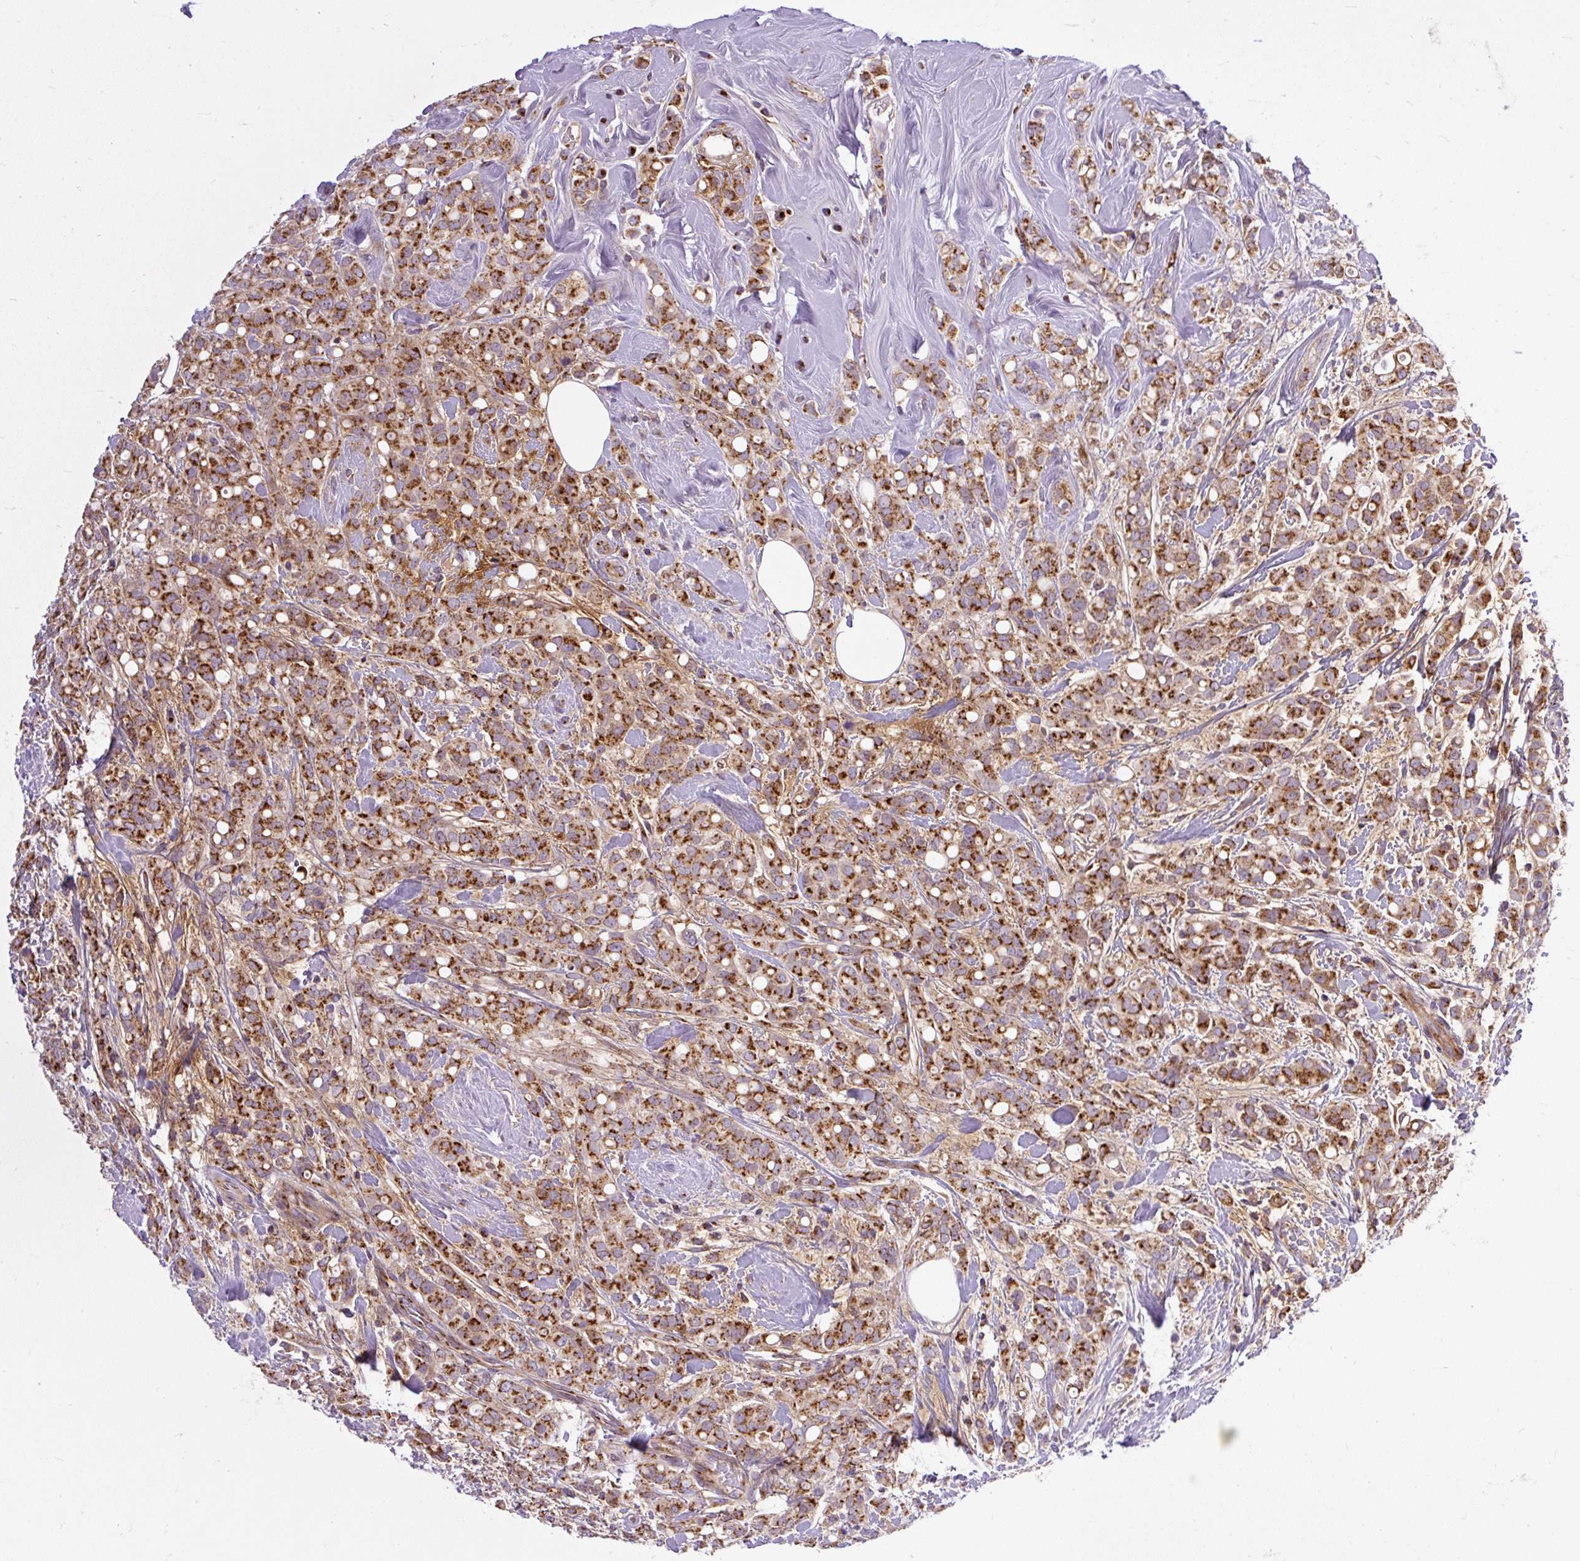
{"staining": {"intensity": "strong", "quantity": ">75%", "location": "cytoplasmic/membranous"}, "tissue": "breast cancer", "cell_type": "Tumor cells", "image_type": "cancer", "snomed": [{"axis": "morphology", "description": "Lobular carcinoma"}, {"axis": "topography", "description": "Breast"}], "caption": "IHC (DAB) staining of breast cancer demonstrates strong cytoplasmic/membranous protein expression in approximately >75% of tumor cells.", "gene": "MSMP", "patient": {"sex": "female", "age": 68}}